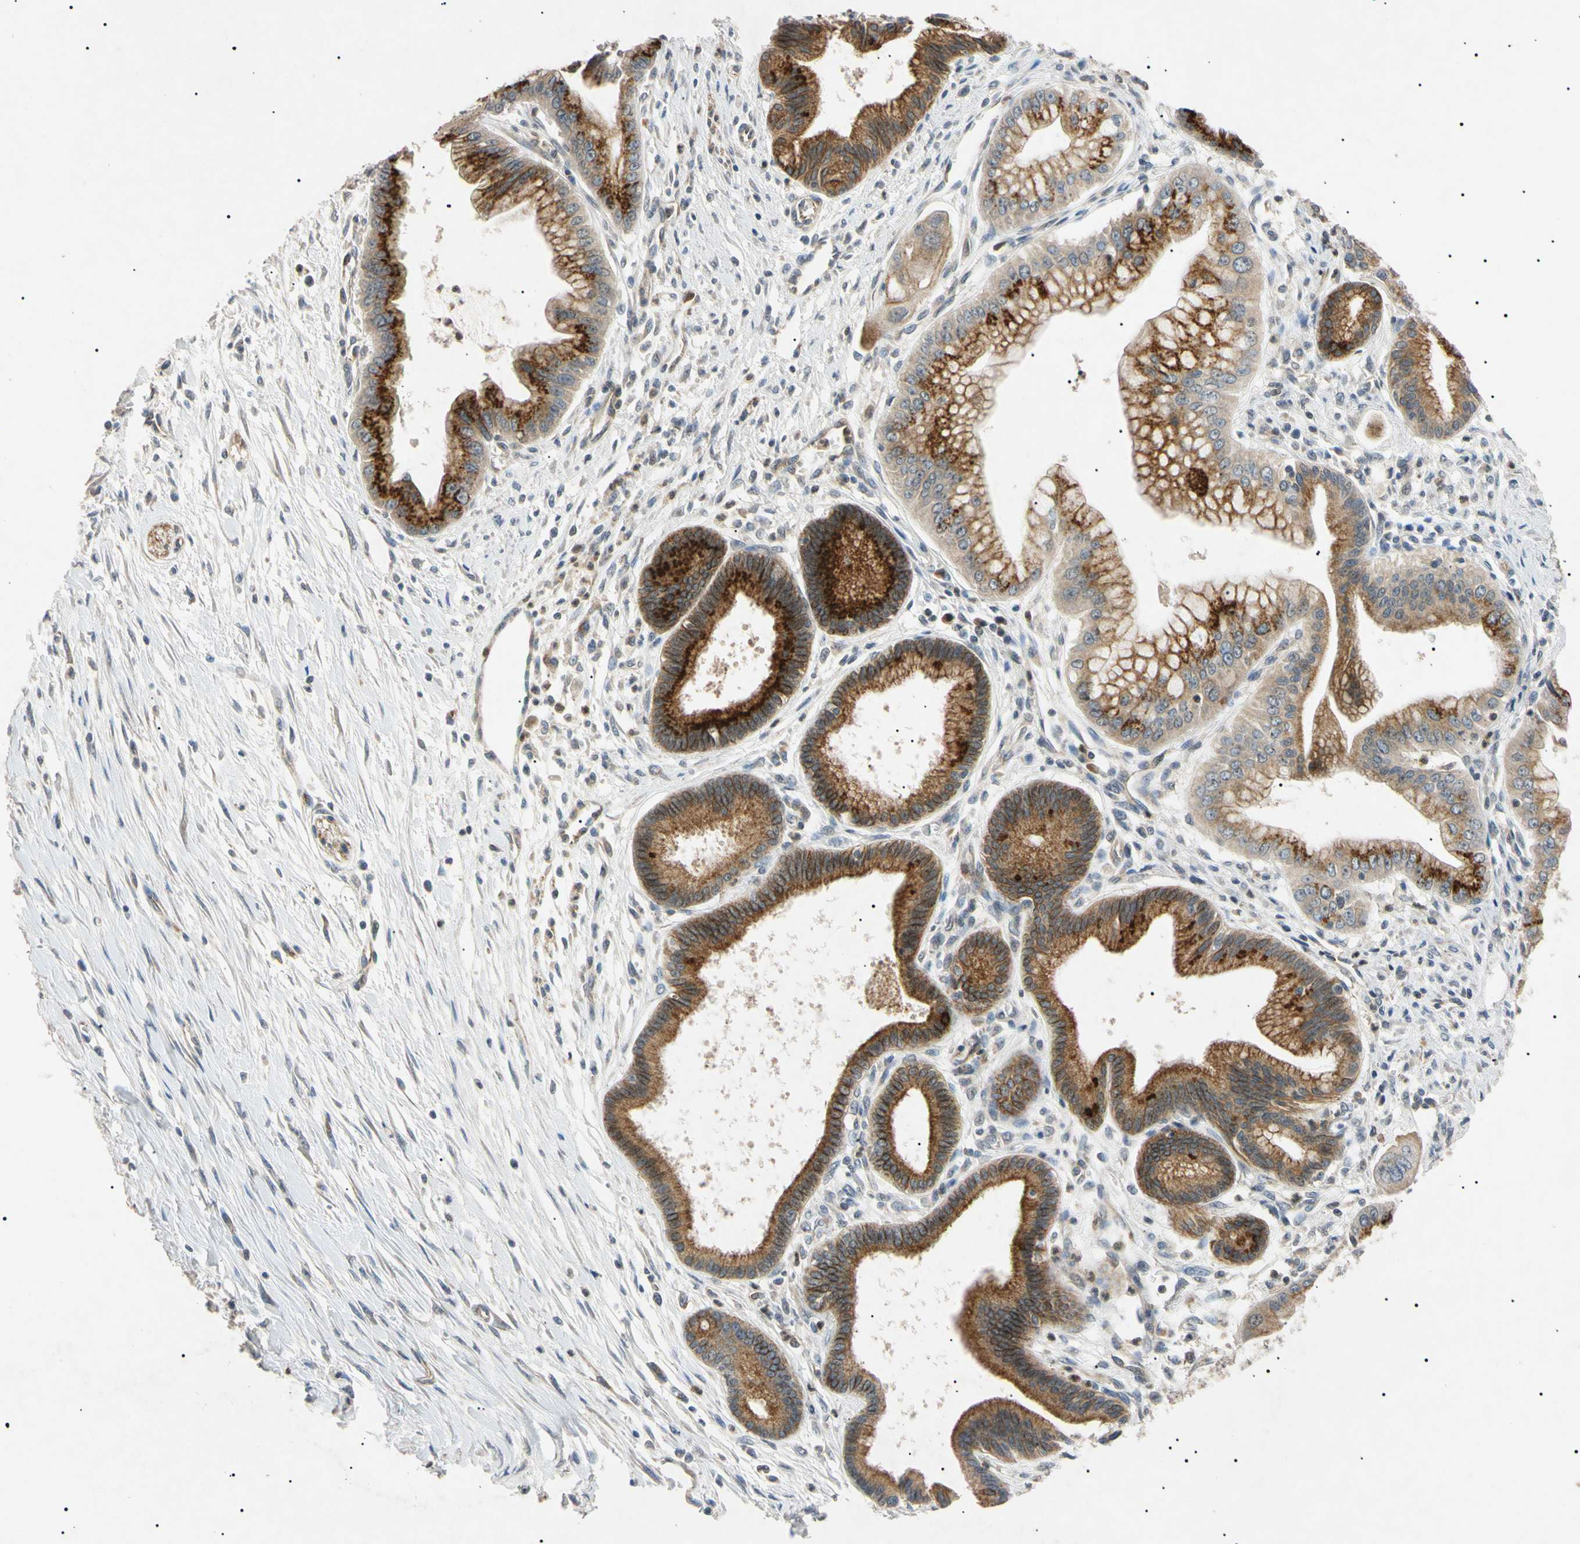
{"staining": {"intensity": "strong", "quantity": "25%-75%", "location": "cytoplasmic/membranous"}, "tissue": "pancreatic cancer", "cell_type": "Tumor cells", "image_type": "cancer", "snomed": [{"axis": "morphology", "description": "Adenocarcinoma, NOS"}, {"axis": "topography", "description": "Pancreas"}], "caption": "About 25%-75% of tumor cells in pancreatic cancer (adenocarcinoma) reveal strong cytoplasmic/membranous protein positivity as visualized by brown immunohistochemical staining.", "gene": "TUBB4A", "patient": {"sex": "male", "age": 59}}